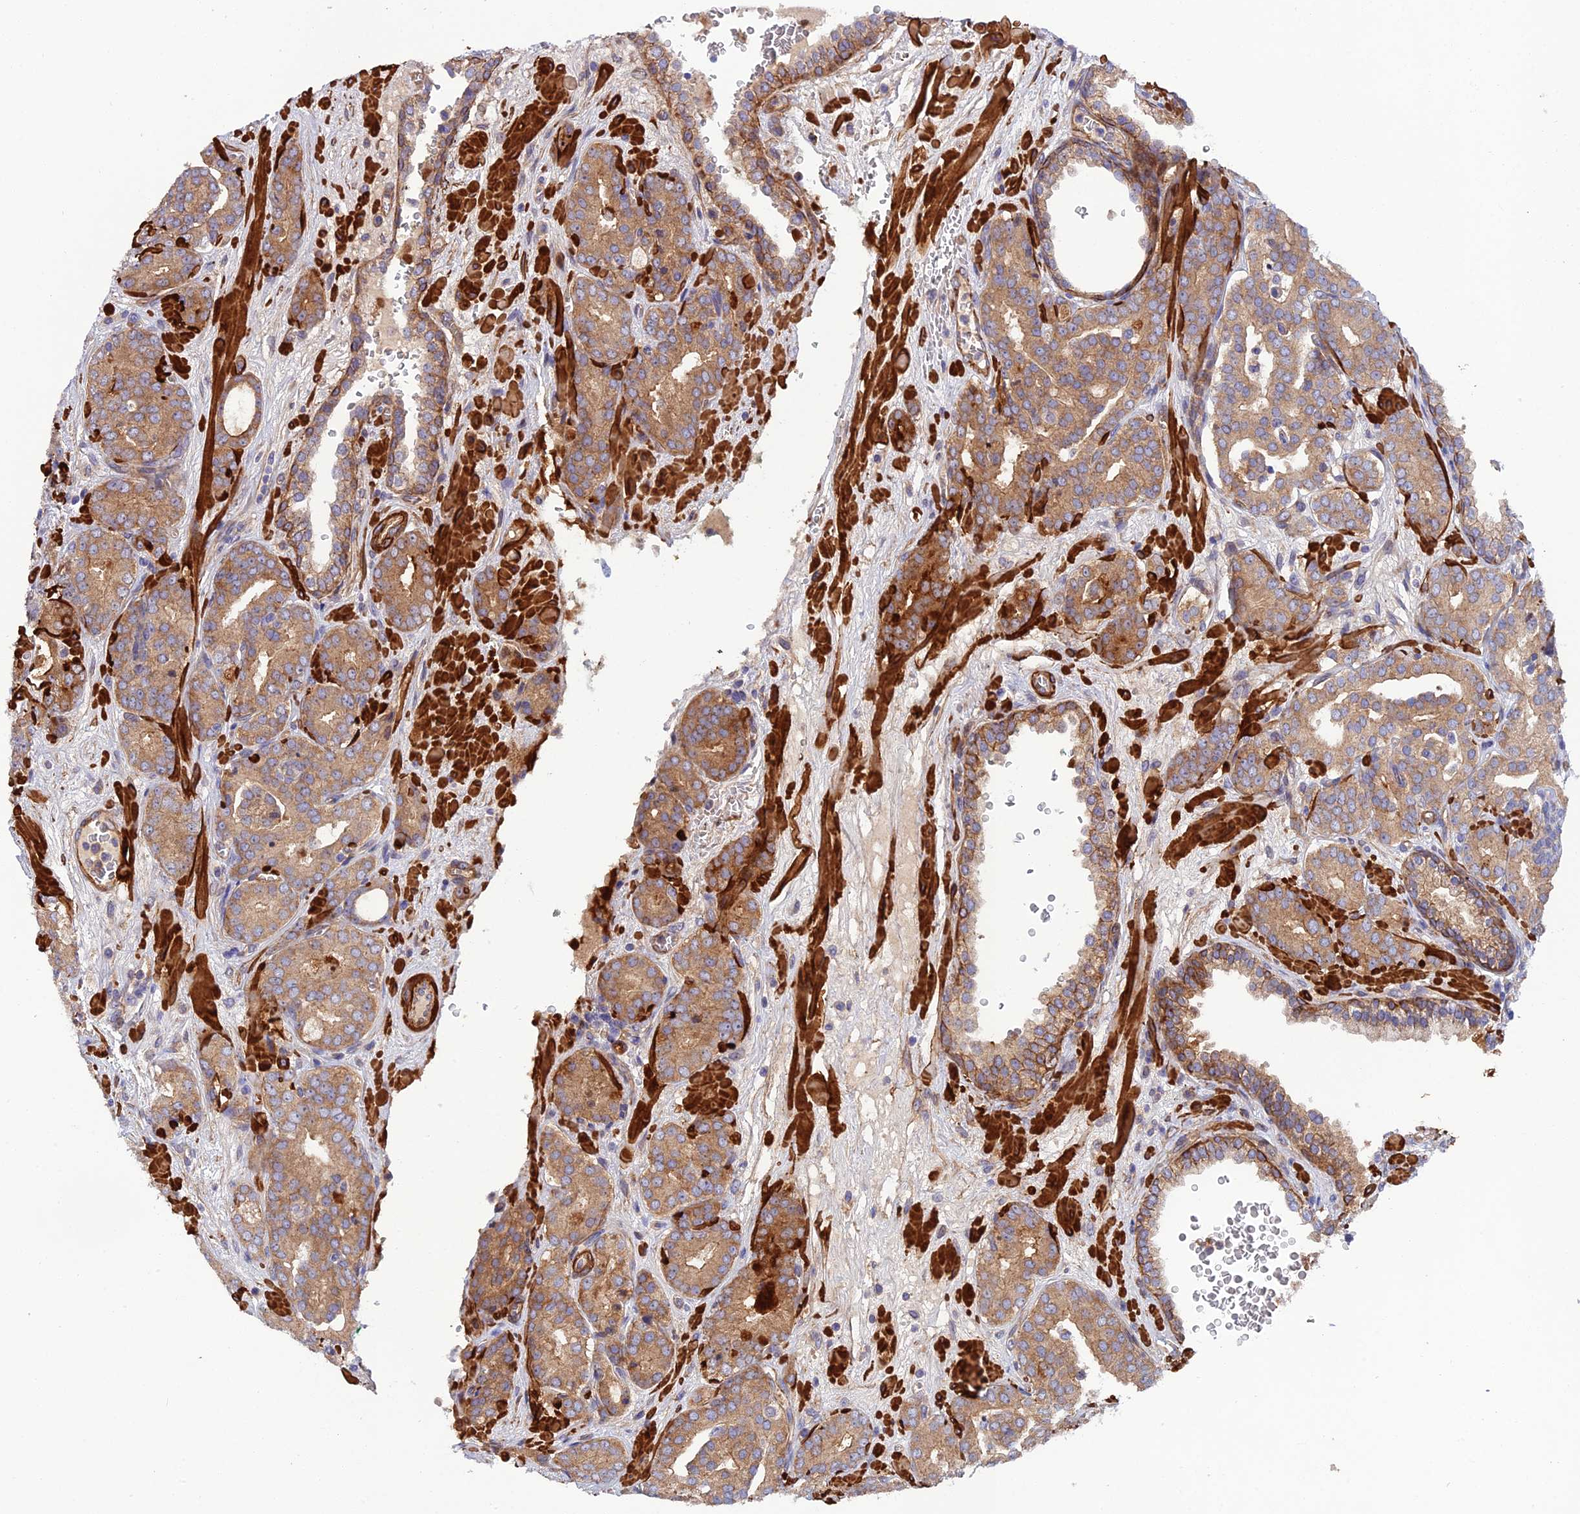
{"staining": {"intensity": "moderate", "quantity": ">75%", "location": "cytoplasmic/membranous"}, "tissue": "prostate cancer", "cell_type": "Tumor cells", "image_type": "cancer", "snomed": [{"axis": "morphology", "description": "Adenocarcinoma, High grade"}, {"axis": "topography", "description": "Prostate"}], "caption": "Immunohistochemical staining of human high-grade adenocarcinoma (prostate) displays moderate cytoplasmic/membranous protein staining in about >75% of tumor cells.", "gene": "RALGAPA2", "patient": {"sex": "male", "age": 66}}